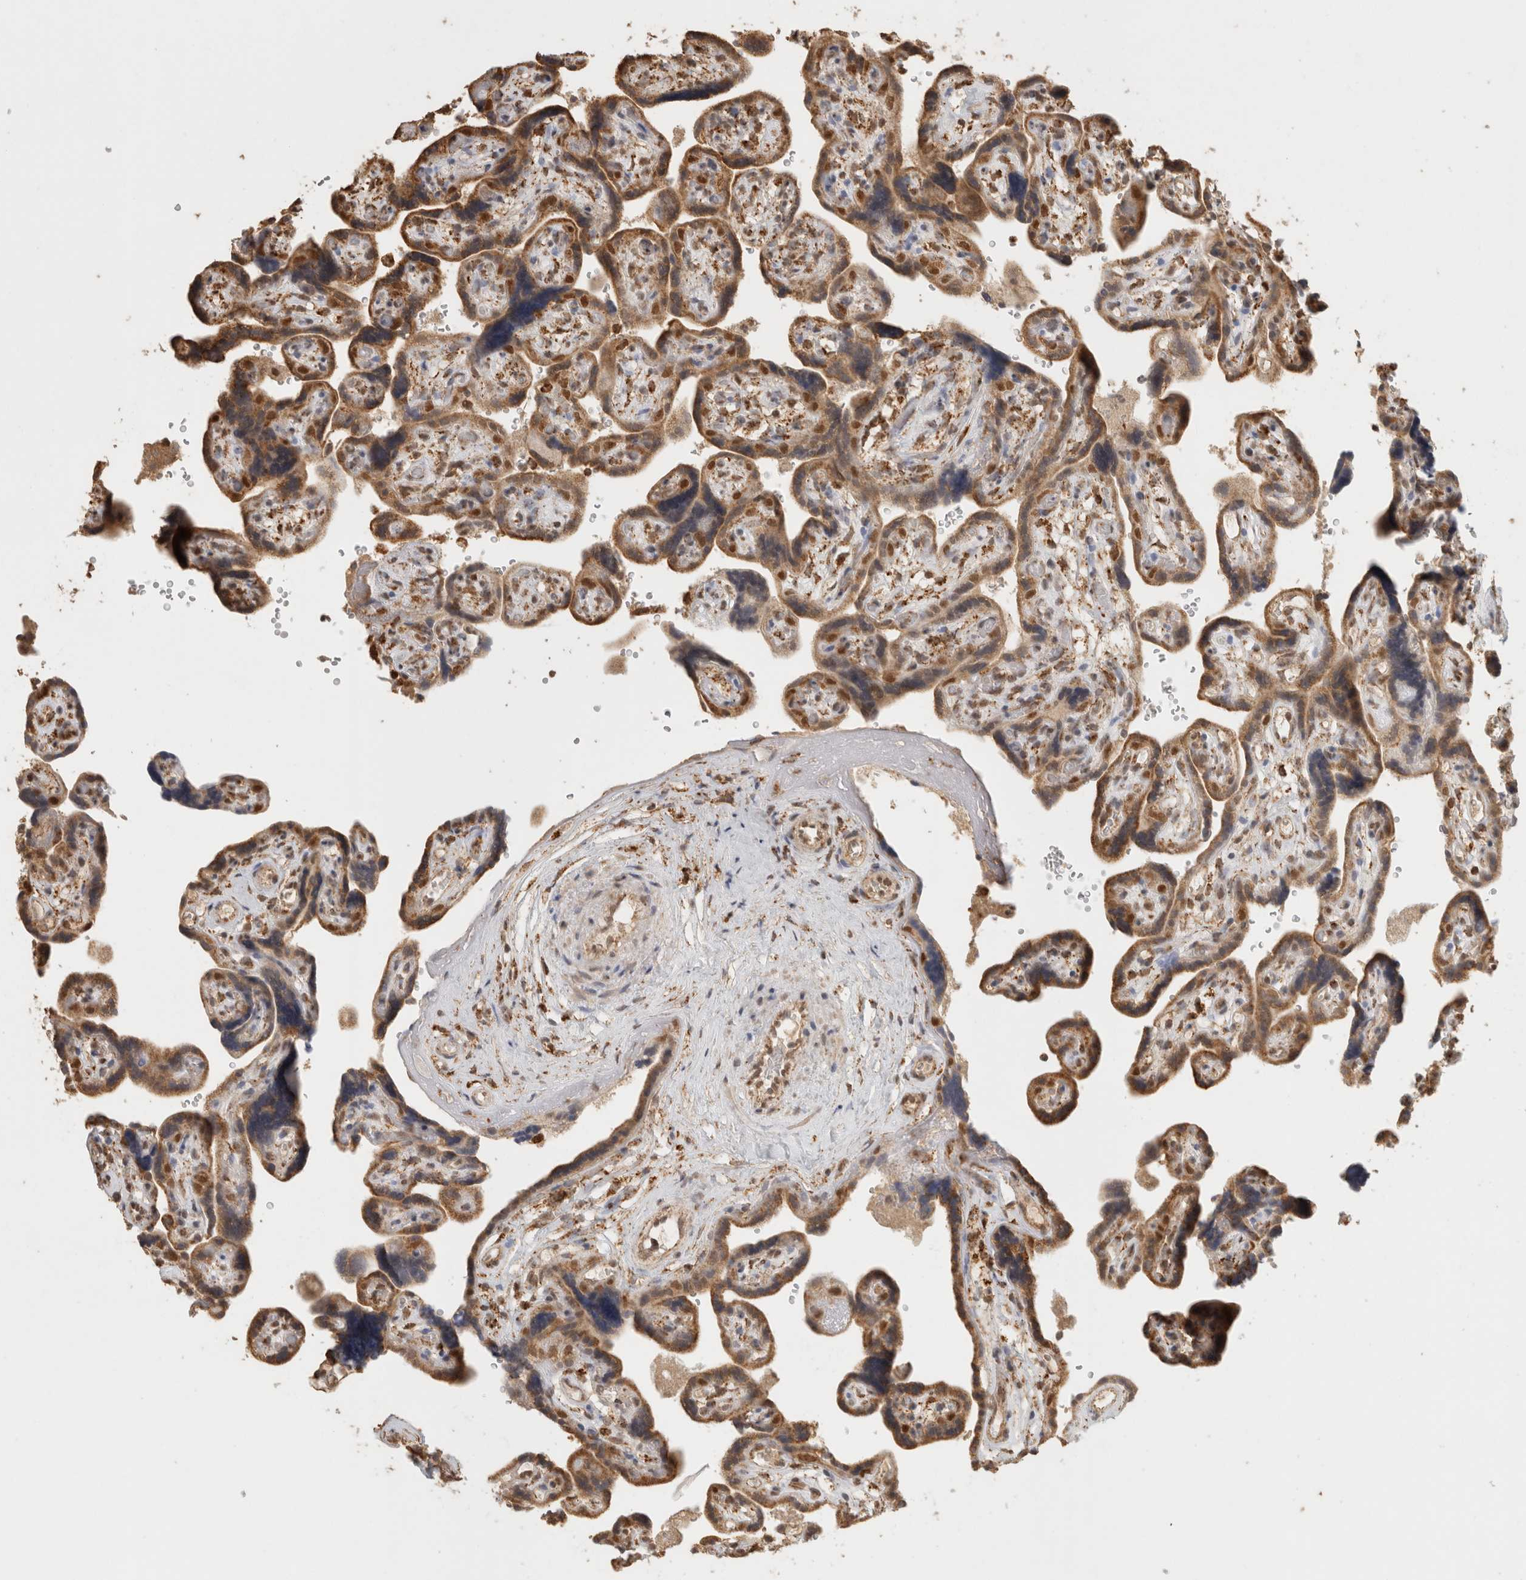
{"staining": {"intensity": "moderate", "quantity": ">75%", "location": "cytoplasmic/membranous,nuclear"}, "tissue": "placenta", "cell_type": "Decidual cells", "image_type": "normal", "snomed": [{"axis": "morphology", "description": "Normal tissue, NOS"}, {"axis": "topography", "description": "Placenta"}], "caption": "Placenta stained with DAB (3,3'-diaminobenzidine) IHC demonstrates medium levels of moderate cytoplasmic/membranous,nuclear staining in approximately >75% of decidual cells.", "gene": "BNIP3L", "patient": {"sex": "female", "age": 30}}